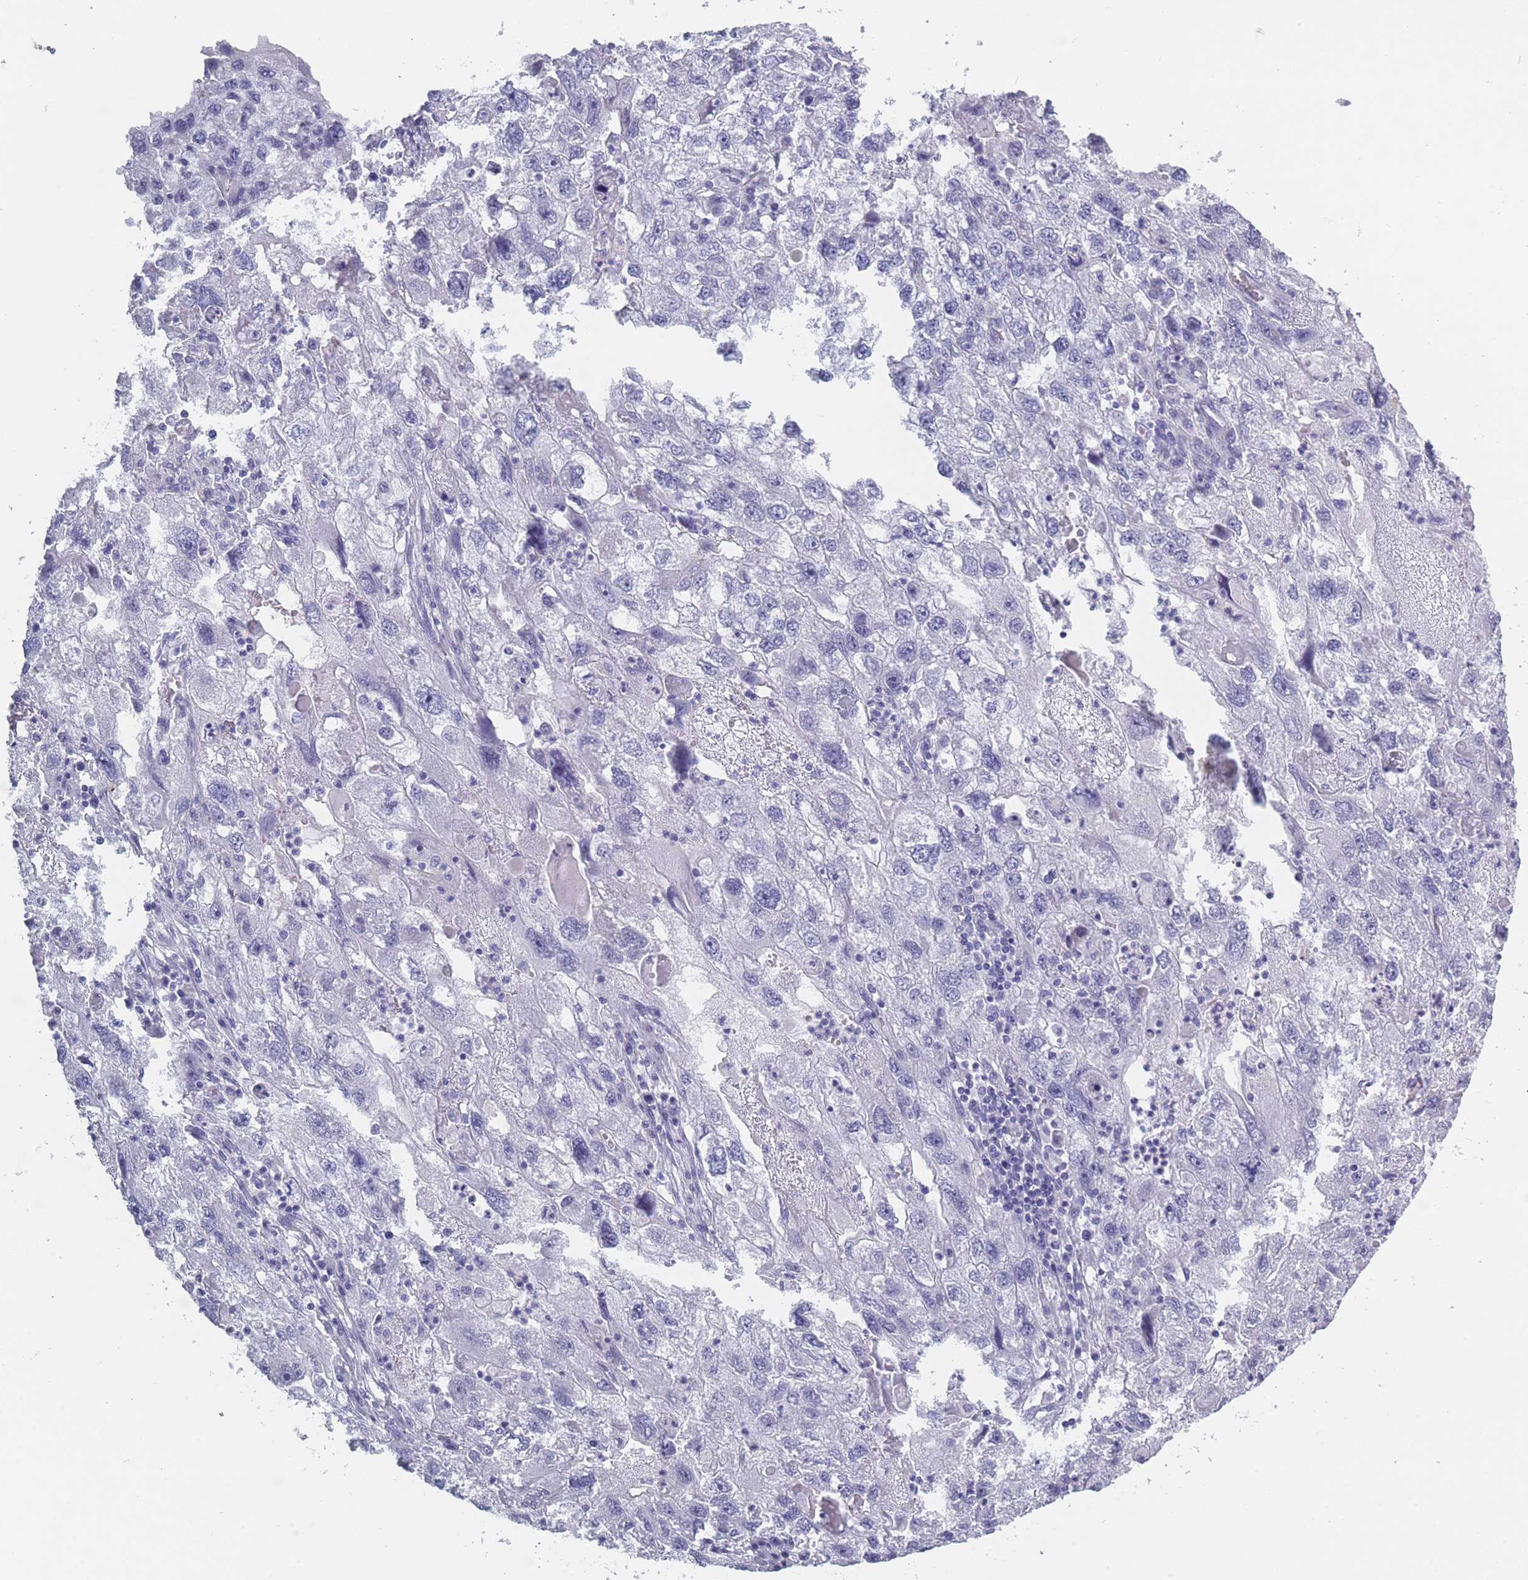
{"staining": {"intensity": "negative", "quantity": "none", "location": "none"}, "tissue": "endometrial cancer", "cell_type": "Tumor cells", "image_type": "cancer", "snomed": [{"axis": "morphology", "description": "Adenocarcinoma, NOS"}, {"axis": "topography", "description": "Endometrium"}], "caption": "Endometrial cancer was stained to show a protein in brown. There is no significant staining in tumor cells.", "gene": "ROS1", "patient": {"sex": "female", "age": 49}}